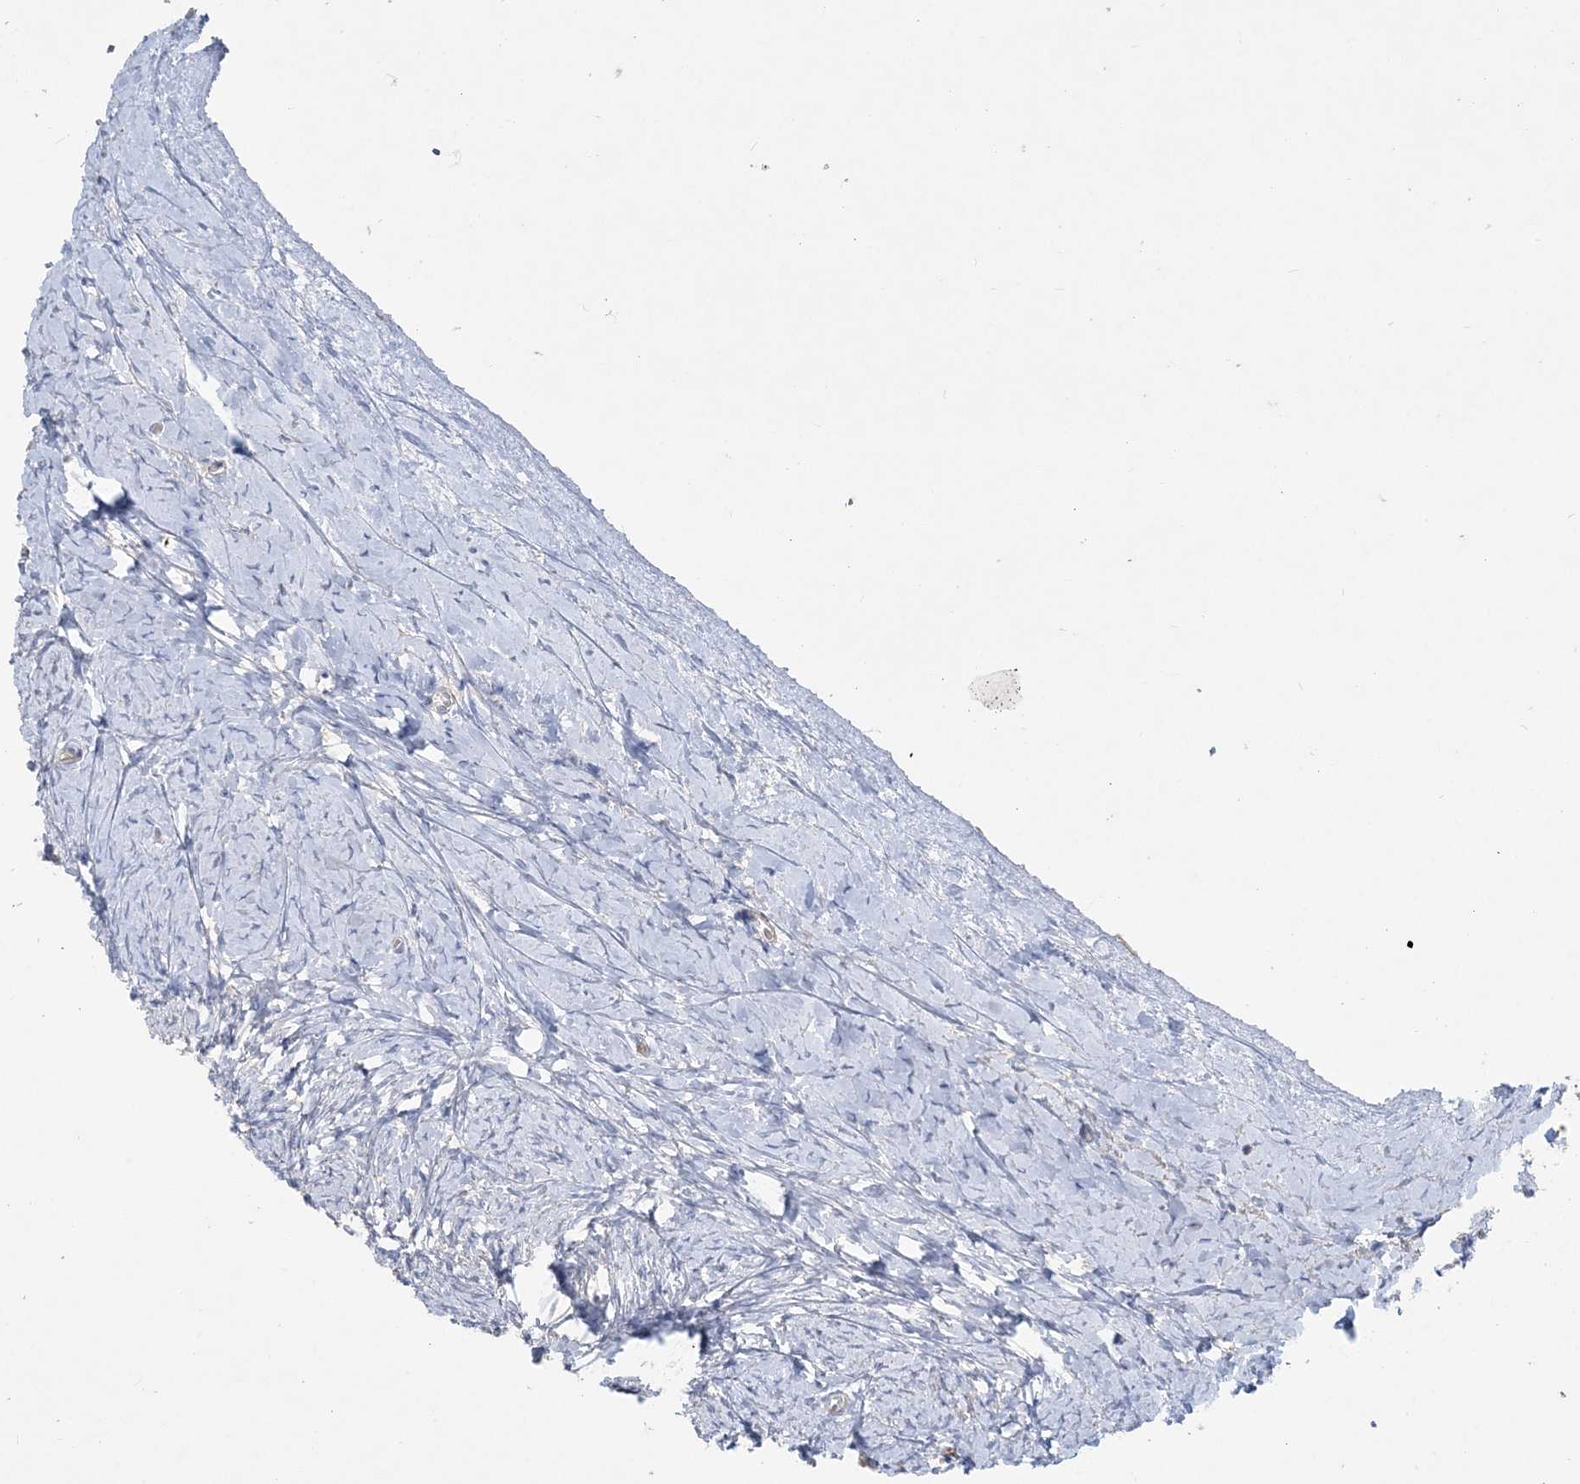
{"staining": {"intensity": "negative", "quantity": "none", "location": "none"}, "tissue": "ovary", "cell_type": "Ovarian stroma cells", "image_type": "normal", "snomed": [{"axis": "morphology", "description": "Normal tissue, NOS"}, {"axis": "morphology", "description": "Developmental malformation"}, {"axis": "topography", "description": "Ovary"}], "caption": "Ovary was stained to show a protein in brown. There is no significant positivity in ovarian stroma cells. (Immunohistochemistry (ihc), brightfield microscopy, high magnification).", "gene": "PIGC", "patient": {"sex": "female", "age": 39}}